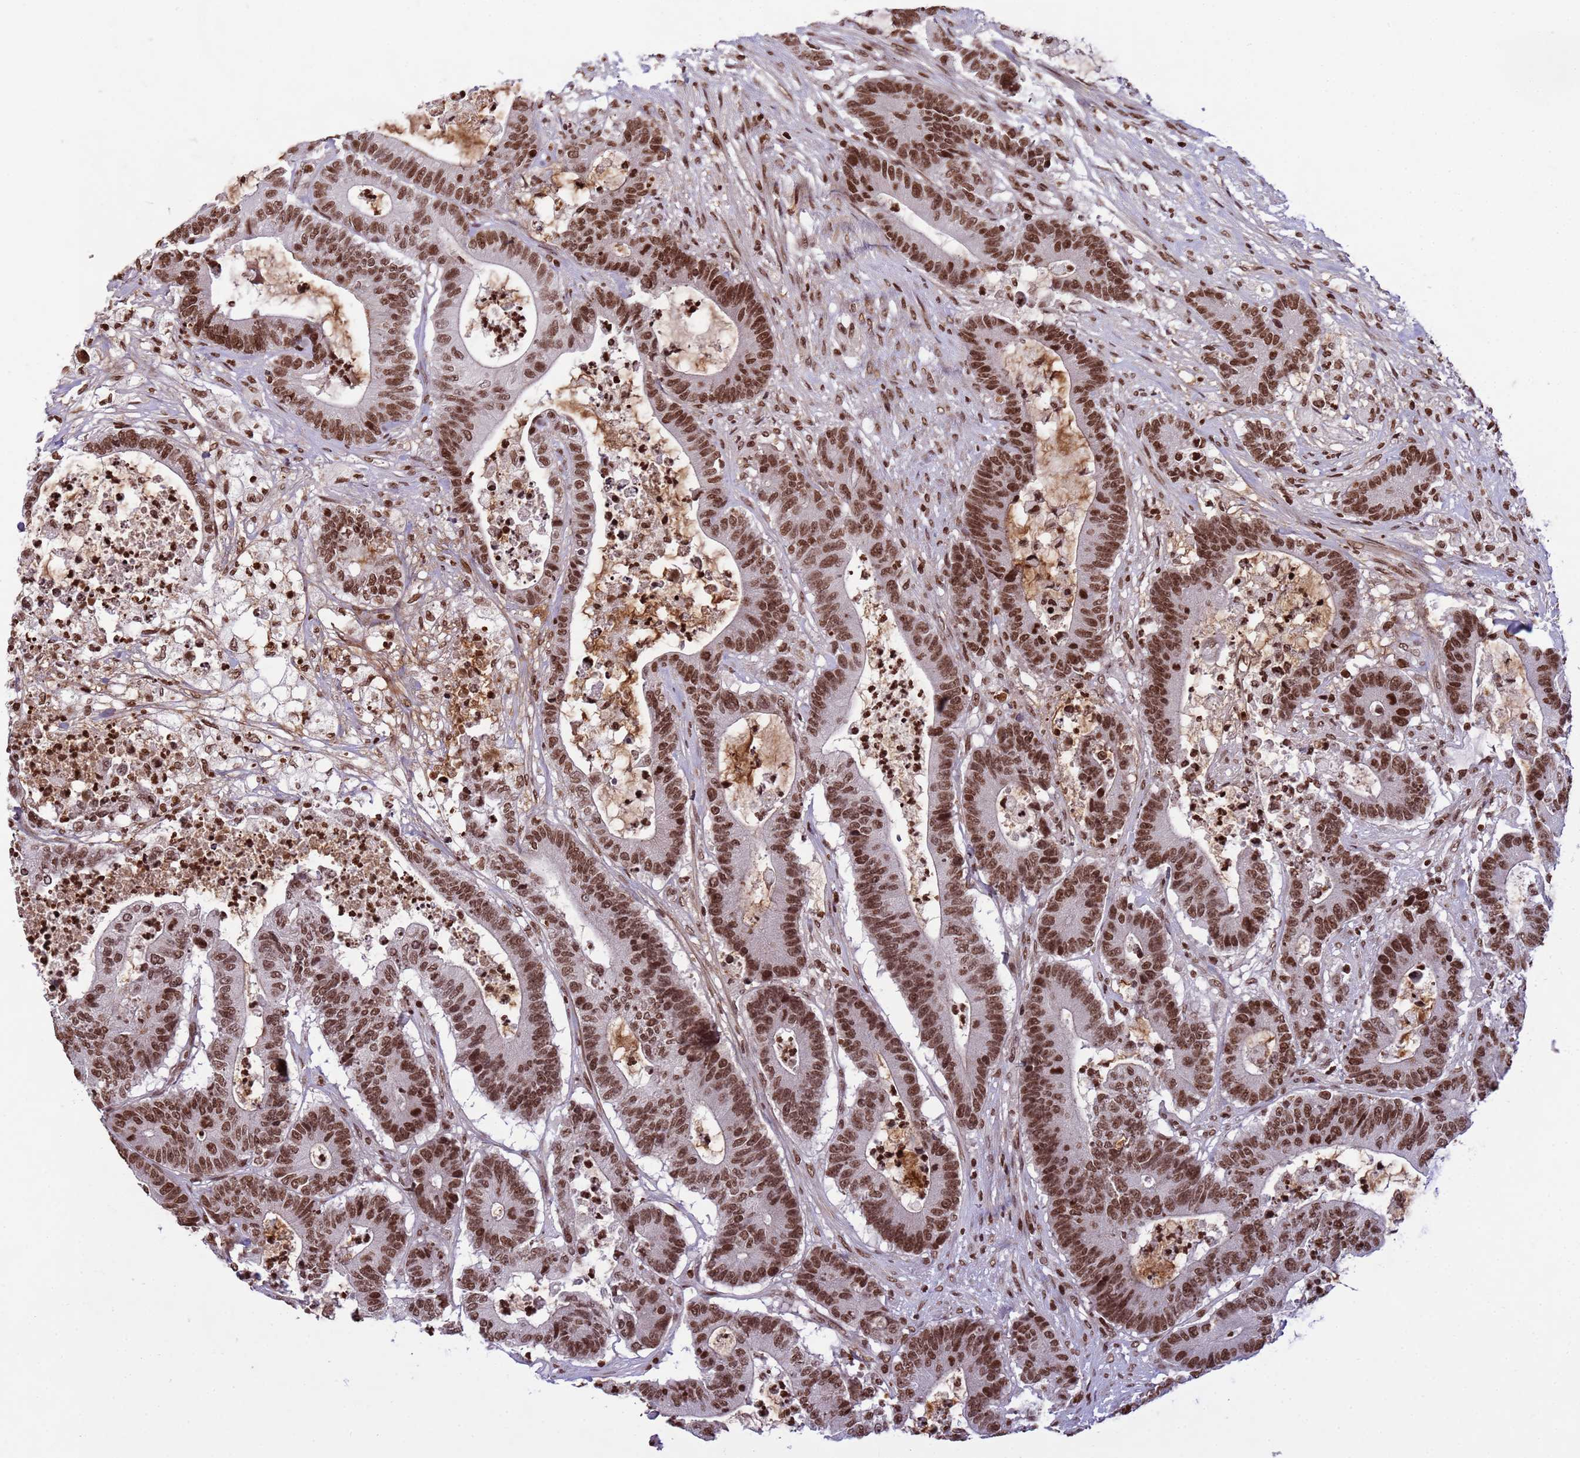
{"staining": {"intensity": "strong", "quantity": ">75%", "location": "nuclear"}, "tissue": "colorectal cancer", "cell_type": "Tumor cells", "image_type": "cancer", "snomed": [{"axis": "morphology", "description": "Adenocarcinoma, NOS"}, {"axis": "topography", "description": "Colon"}], "caption": "This is a histology image of IHC staining of adenocarcinoma (colorectal), which shows strong expression in the nuclear of tumor cells.", "gene": "H3-3B", "patient": {"sex": "female", "age": 84}}